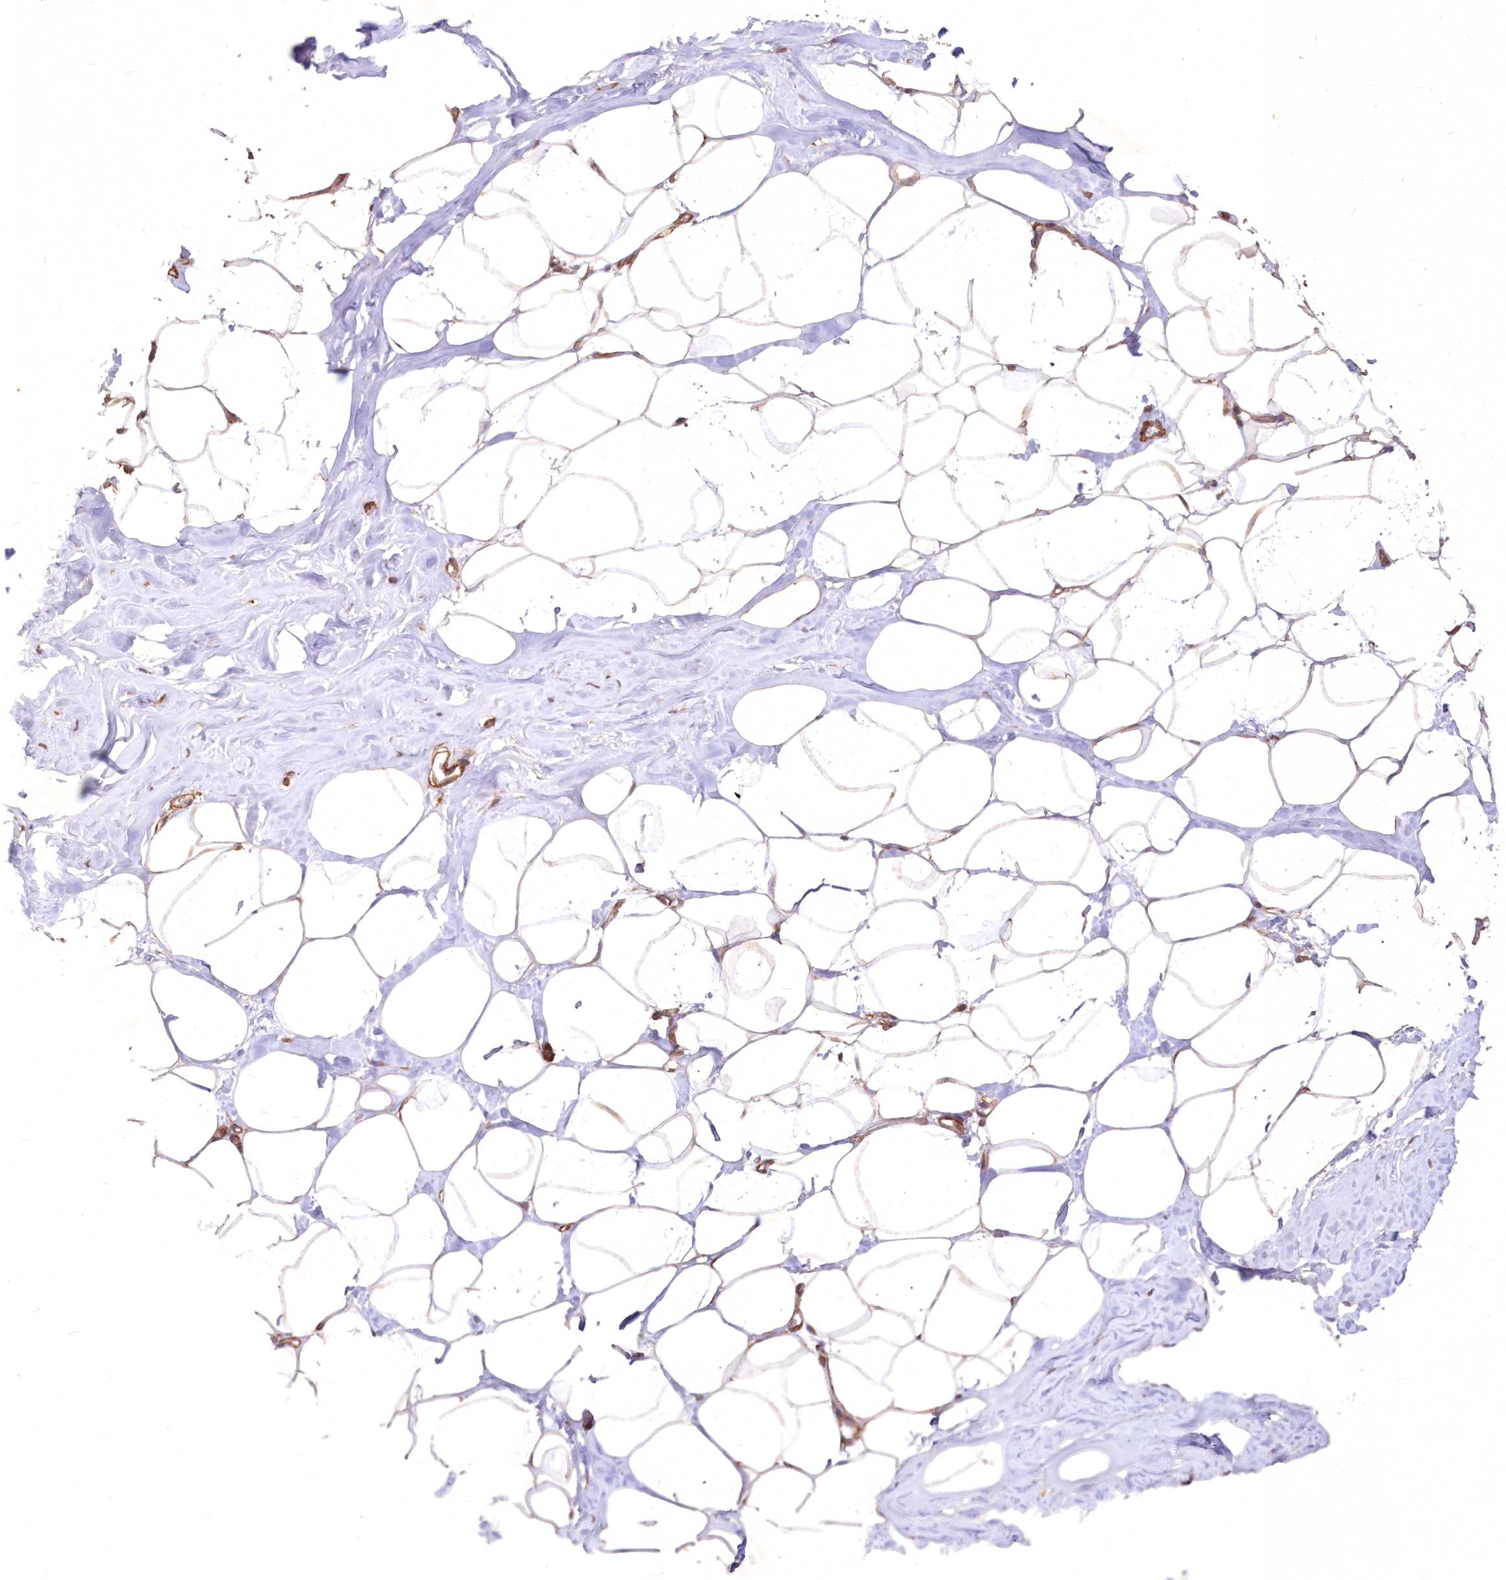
{"staining": {"intensity": "moderate", "quantity": ">75%", "location": "cytoplasmic/membranous"}, "tissue": "adipose tissue", "cell_type": "Adipocytes", "image_type": "normal", "snomed": [{"axis": "morphology", "description": "Normal tissue, NOS"}, {"axis": "morphology", "description": "Fibrosis, NOS"}, {"axis": "topography", "description": "Breast"}, {"axis": "topography", "description": "Adipose tissue"}], "caption": "Unremarkable adipose tissue displays moderate cytoplasmic/membranous expression in about >75% of adipocytes The staining was performed using DAB, with brown indicating positive protein expression. Nuclei are stained blue with hematoxylin..", "gene": "TMEM139", "patient": {"sex": "female", "age": 39}}